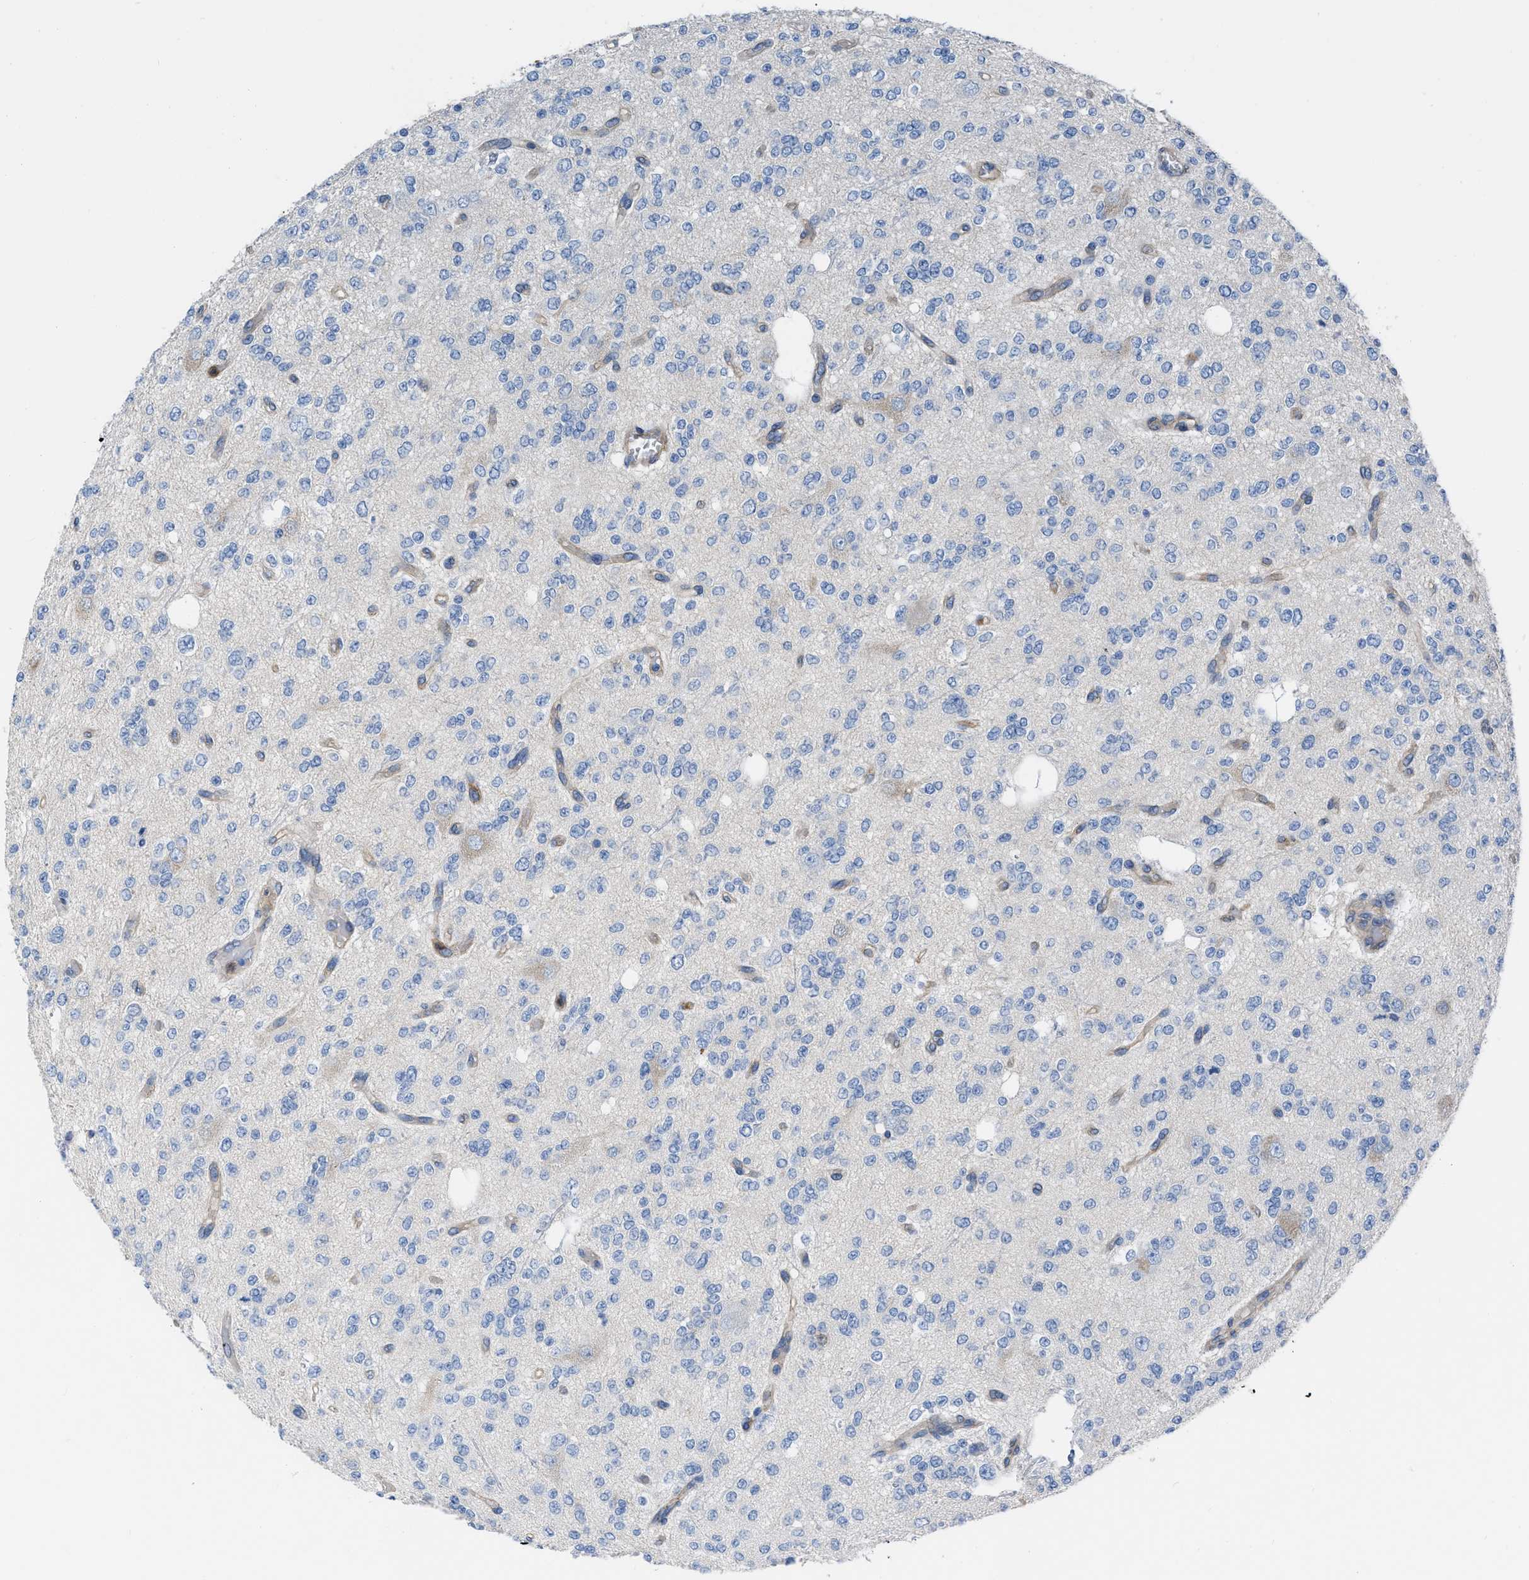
{"staining": {"intensity": "negative", "quantity": "none", "location": "none"}, "tissue": "glioma", "cell_type": "Tumor cells", "image_type": "cancer", "snomed": [{"axis": "morphology", "description": "Glioma, malignant, Low grade"}, {"axis": "topography", "description": "Brain"}], "caption": "Immunohistochemical staining of human glioma exhibits no significant positivity in tumor cells.", "gene": "TRIOBP", "patient": {"sex": "male", "age": 38}}